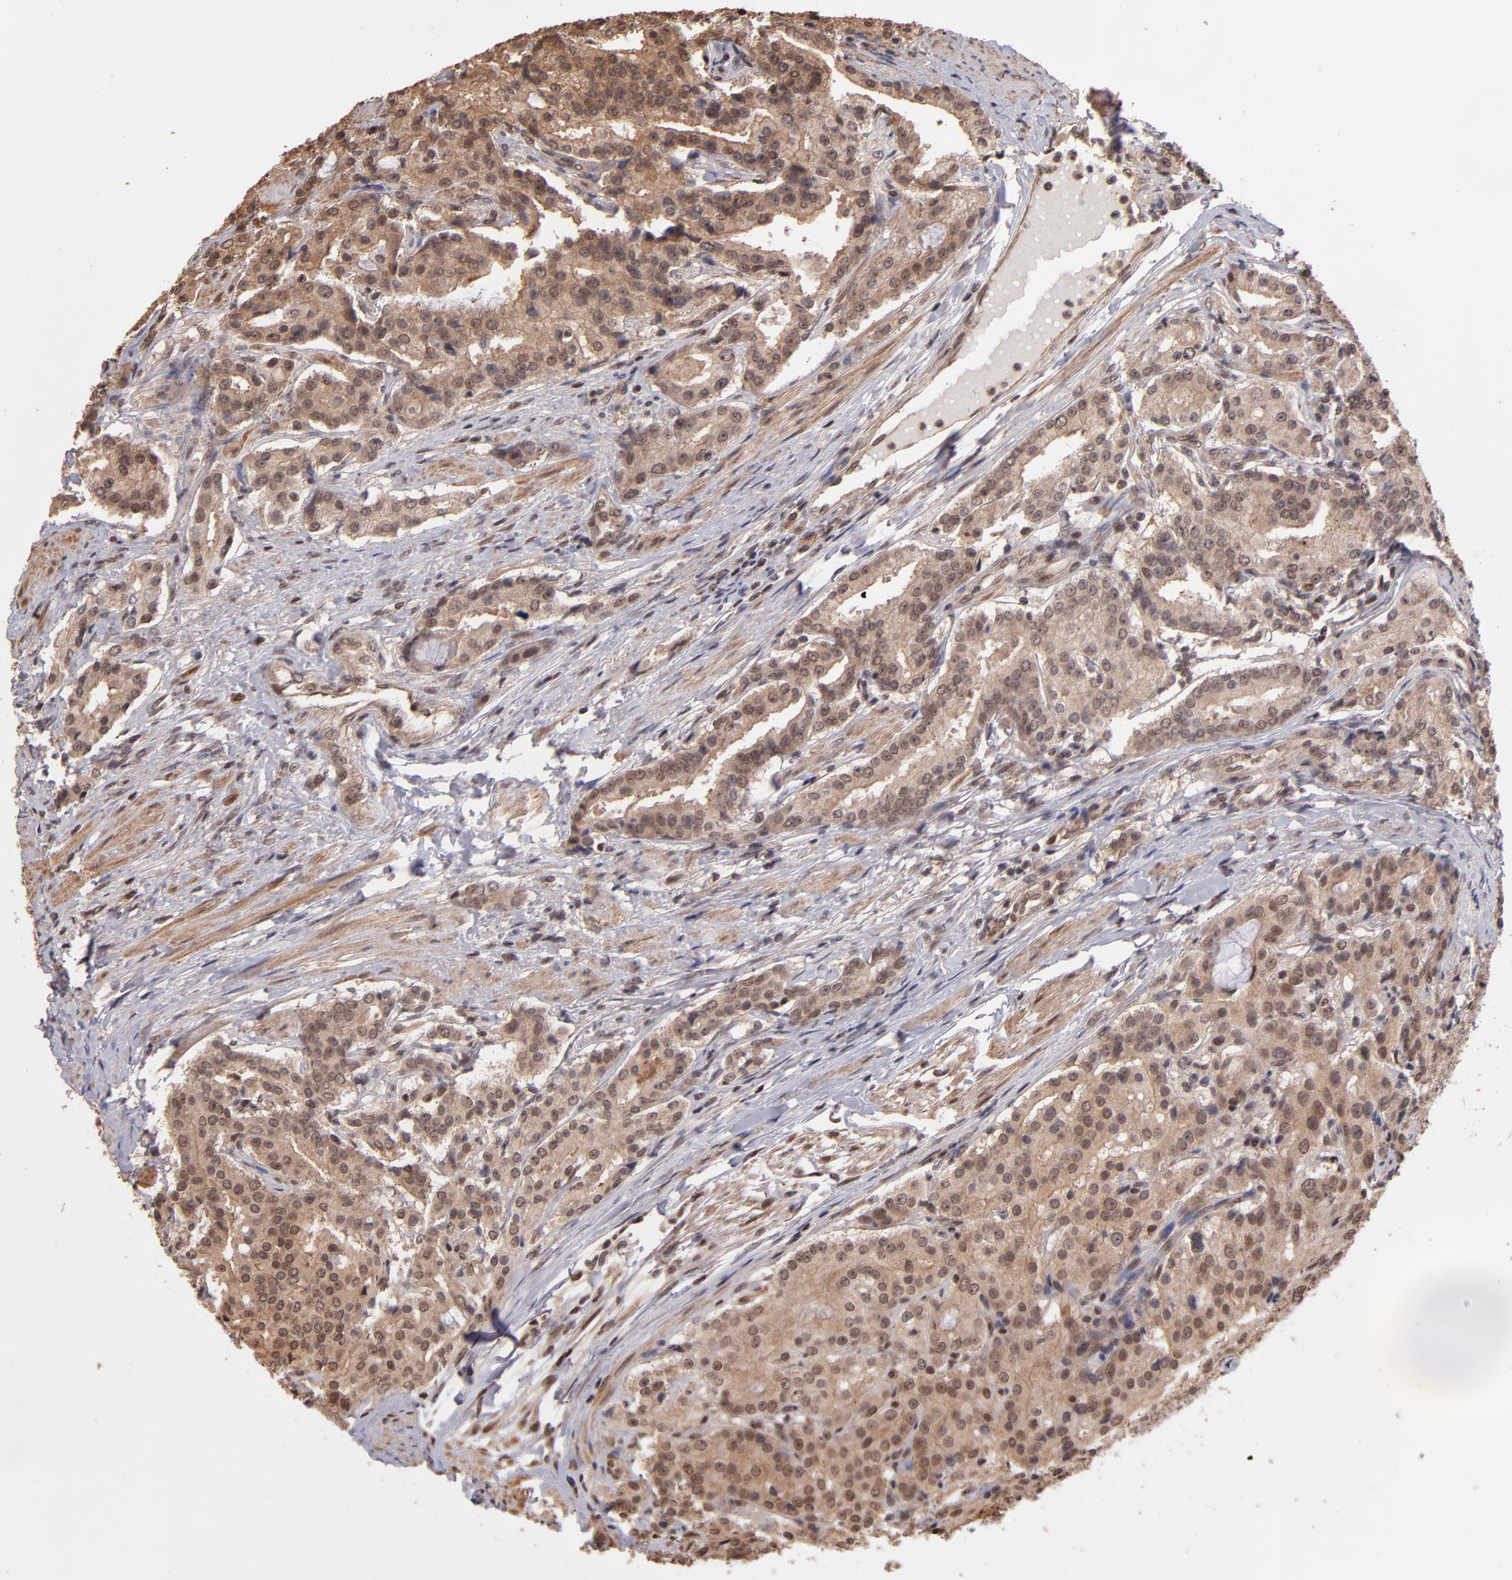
{"staining": {"intensity": "moderate", "quantity": ">75%", "location": "cytoplasmic/membranous,nuclear"}, "tissue": "prostate cancer", "cell_type": "Tumor cells", "image_type": "cancer", "snomed": [{"axis": "morphology", "description": "Adenocarcinoma, Medium grade"}, {"axis": "topography", "description": "Prostate"}], "caption": "Protein staining by immunohistochemistry (IHC) reveals moderate cytoplasmic/membranous and nuclear staining in approximately >75% of tumor cells in prostate cancer (adenocarcinoma (medium-grade)).", "gene": "TERF2", "patient": {"sex": "male", "age": 72}}